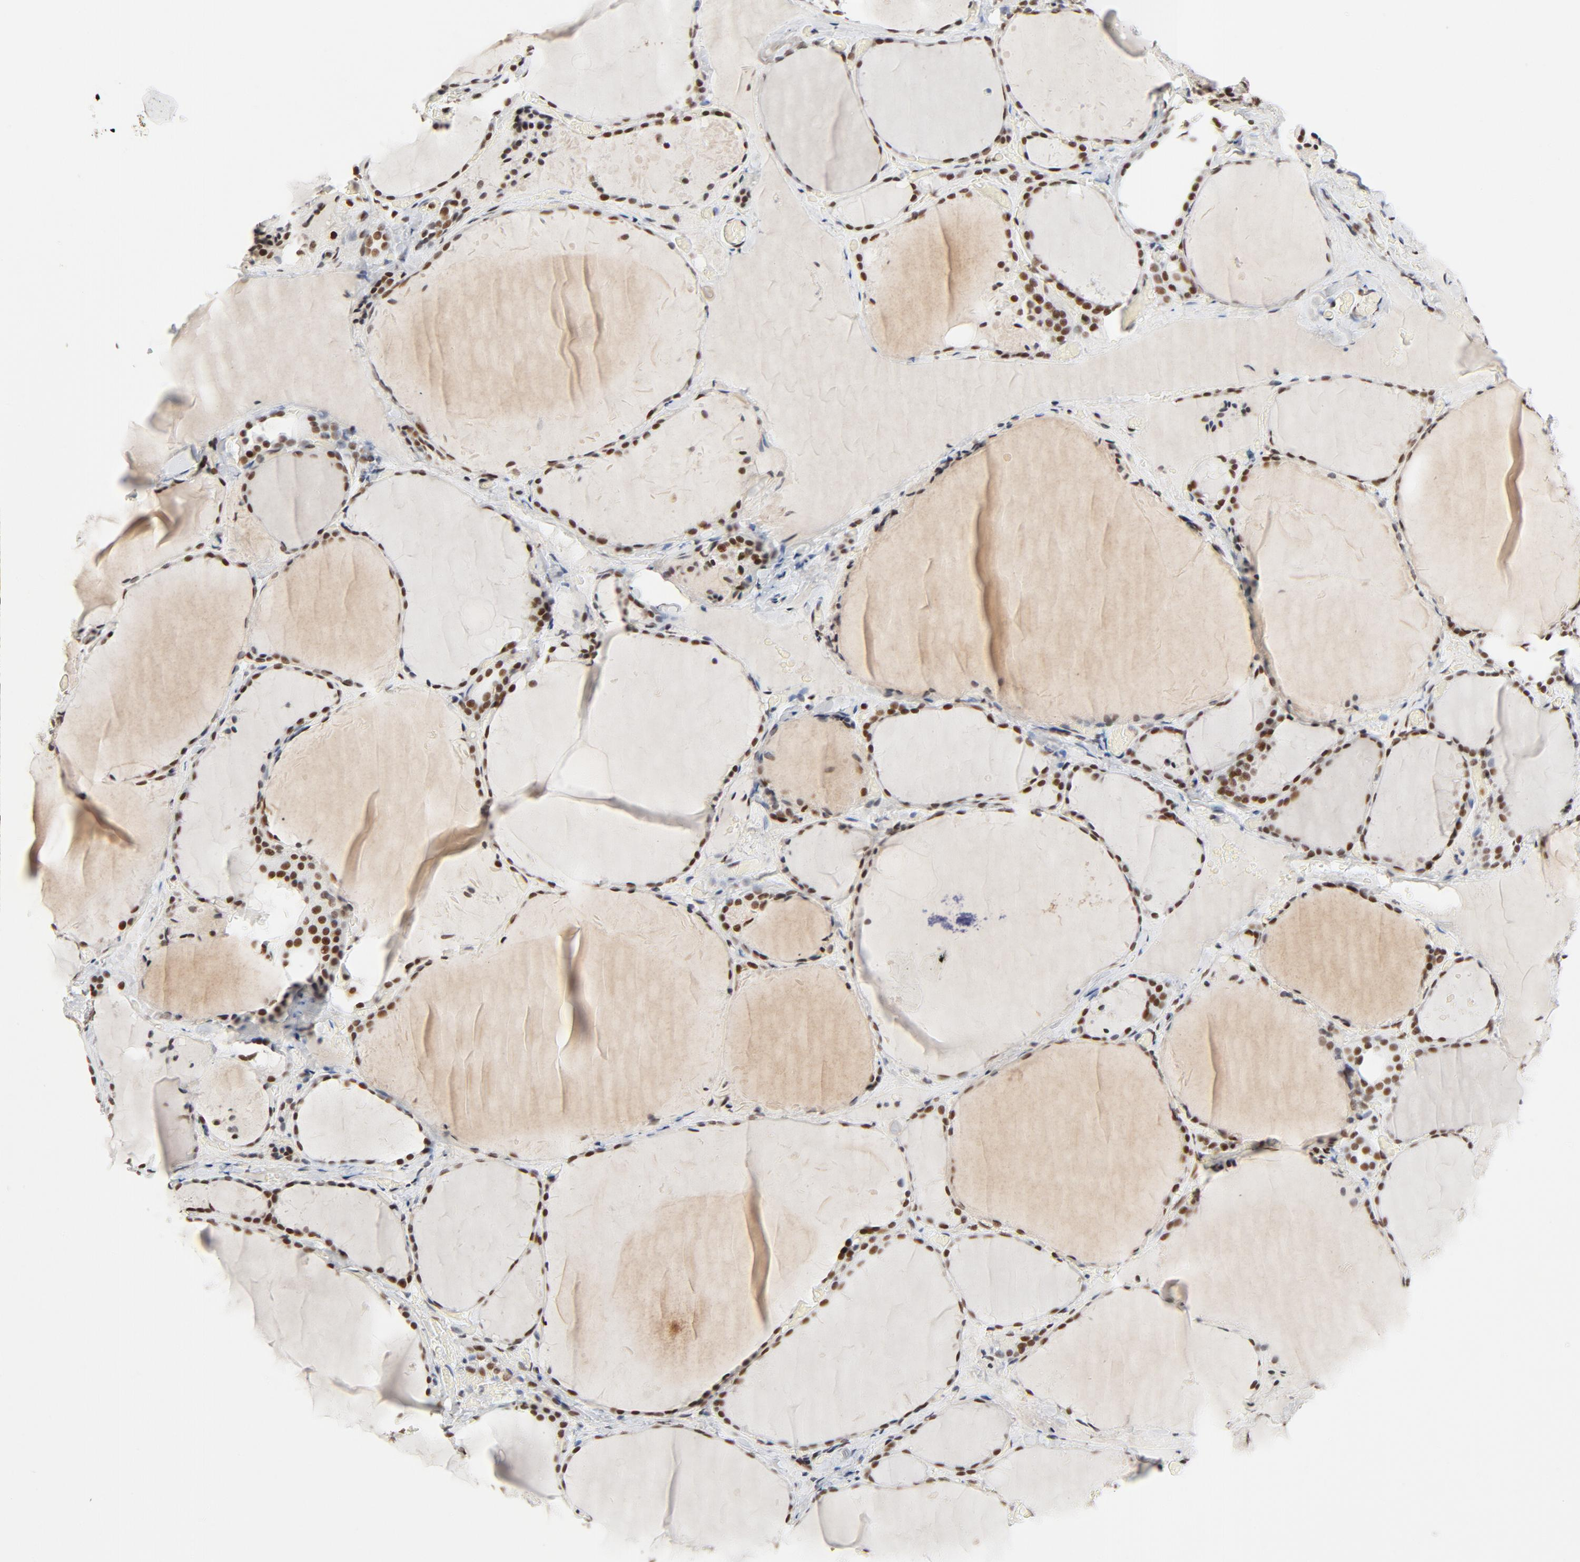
{"staining": {"intensity": "strong", "quantity": ">75%", "location": "nuclear"}, "tissue": "thyroid gland", "cell_type": "Glandular cells", "image_type": "normal", "snomed": [{"axis": "morphology", "description": "Normal tissue, NOS"}, {"axis": "topography", "description": "Thyroid gland"}], "caption": "Human thyroid gland stained for a protein (brown) reveals strong nuclear positive expression in approximately >75% of glandular cells.", "gene": "GTF2H1", "patient": {"sex": "female", "age": 22}}